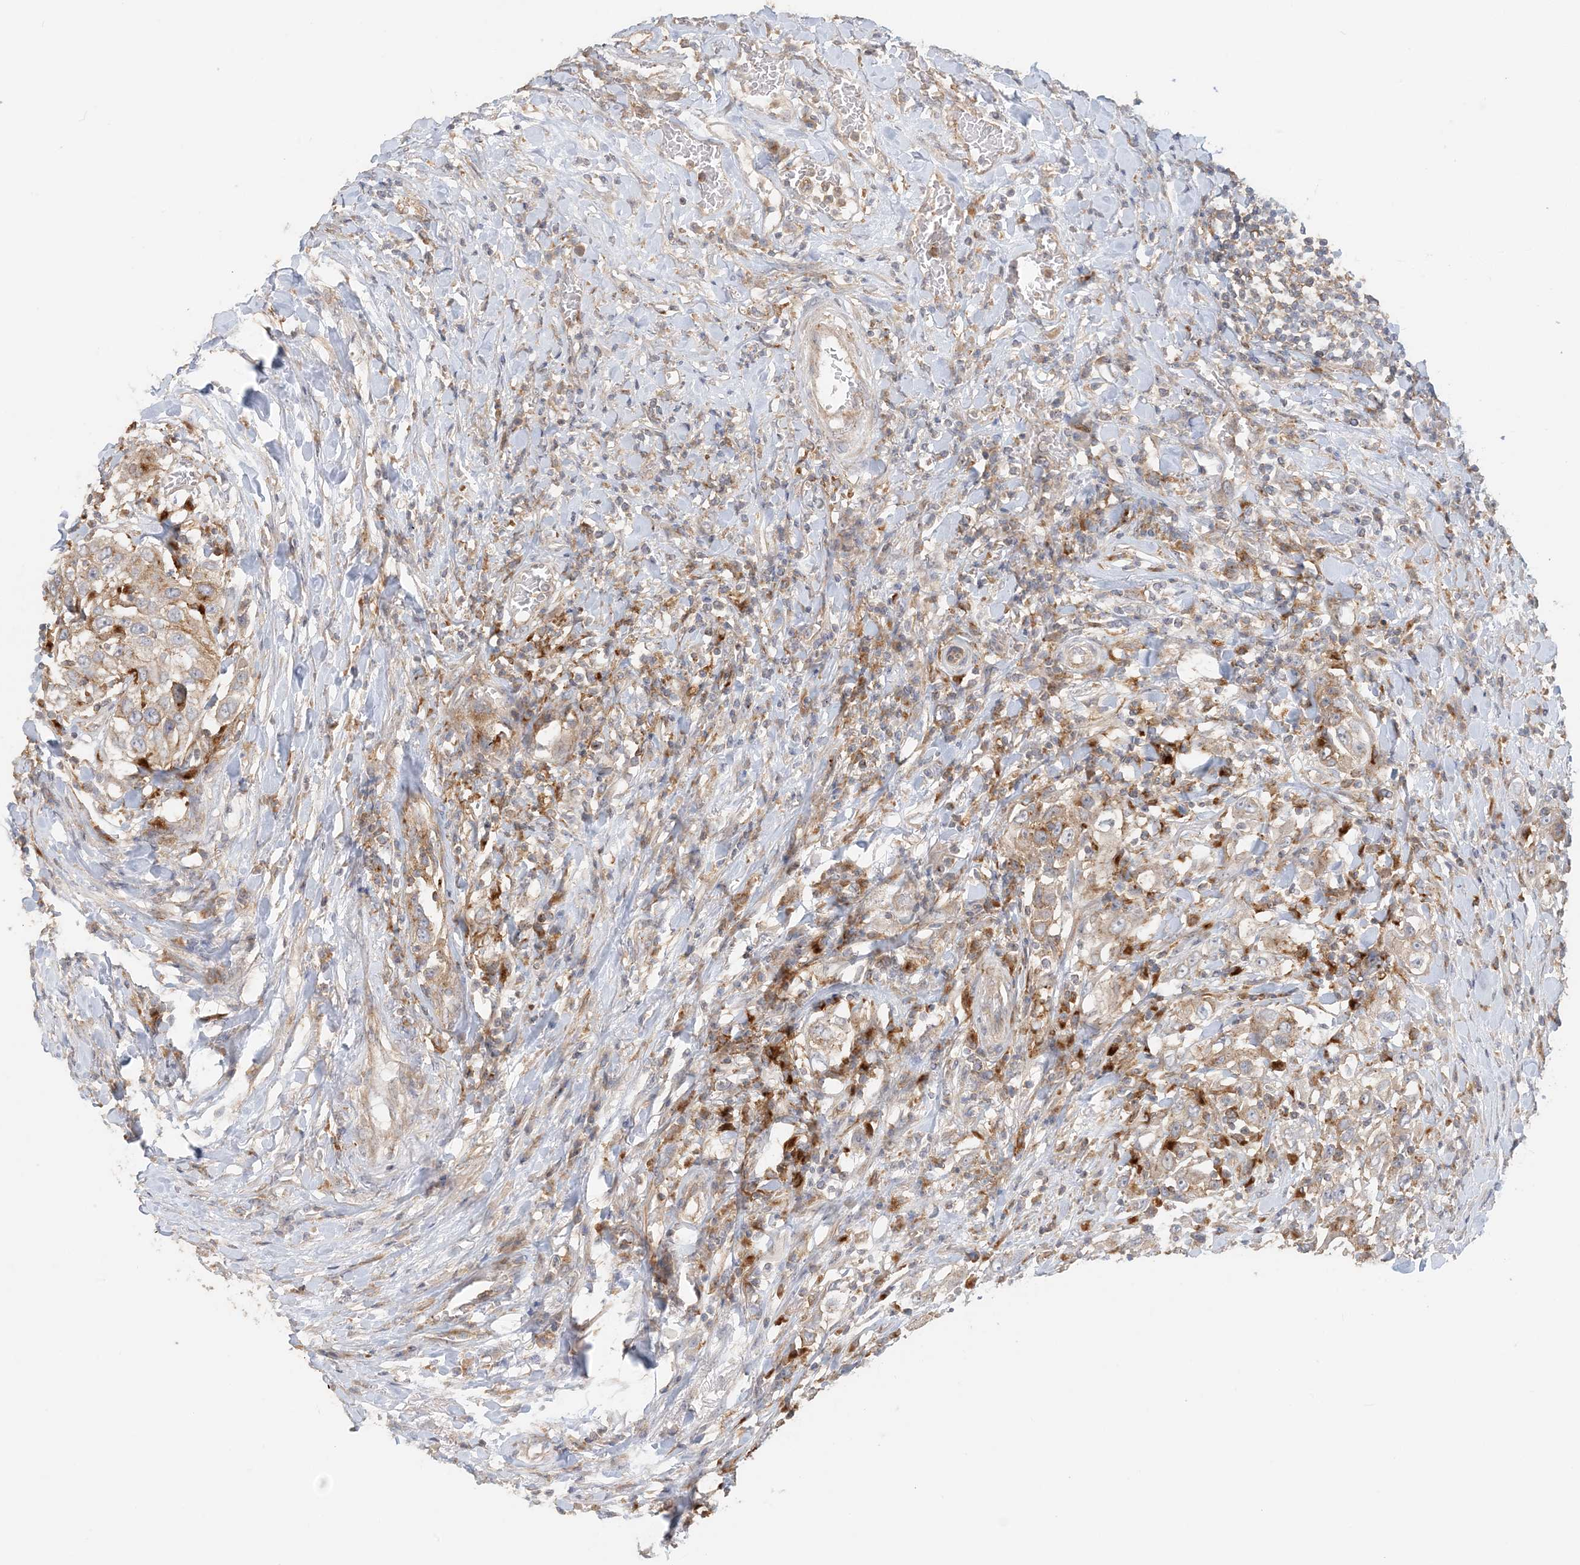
{"staining": {"intensity": "weak", "quantity": ">75%", "location": "cytoplasmic/membranous"}, "tissue": "urothelial cancer", "cell_type": "Tumor cells", "image_type": "cancer", "snomed": [{"axis": "morphology", "description": "Urothelial carcinoma, High grade"}, {"axis": "topography", "description": "Urinary bladder"}], "caption": "Immunohistochemistry (IHC) of human urothelial carcinoma (high-grade) displays low levels of weak cytoplasmic/membranous positivity in approximately >75% of tumor cells. (Stains: DAB in brown, nuclei in blue, Microscopy: brightfield microscopy at high magnification).", "gene": "SPPL2A", "patient": {"sex": "female", "age": 80}}